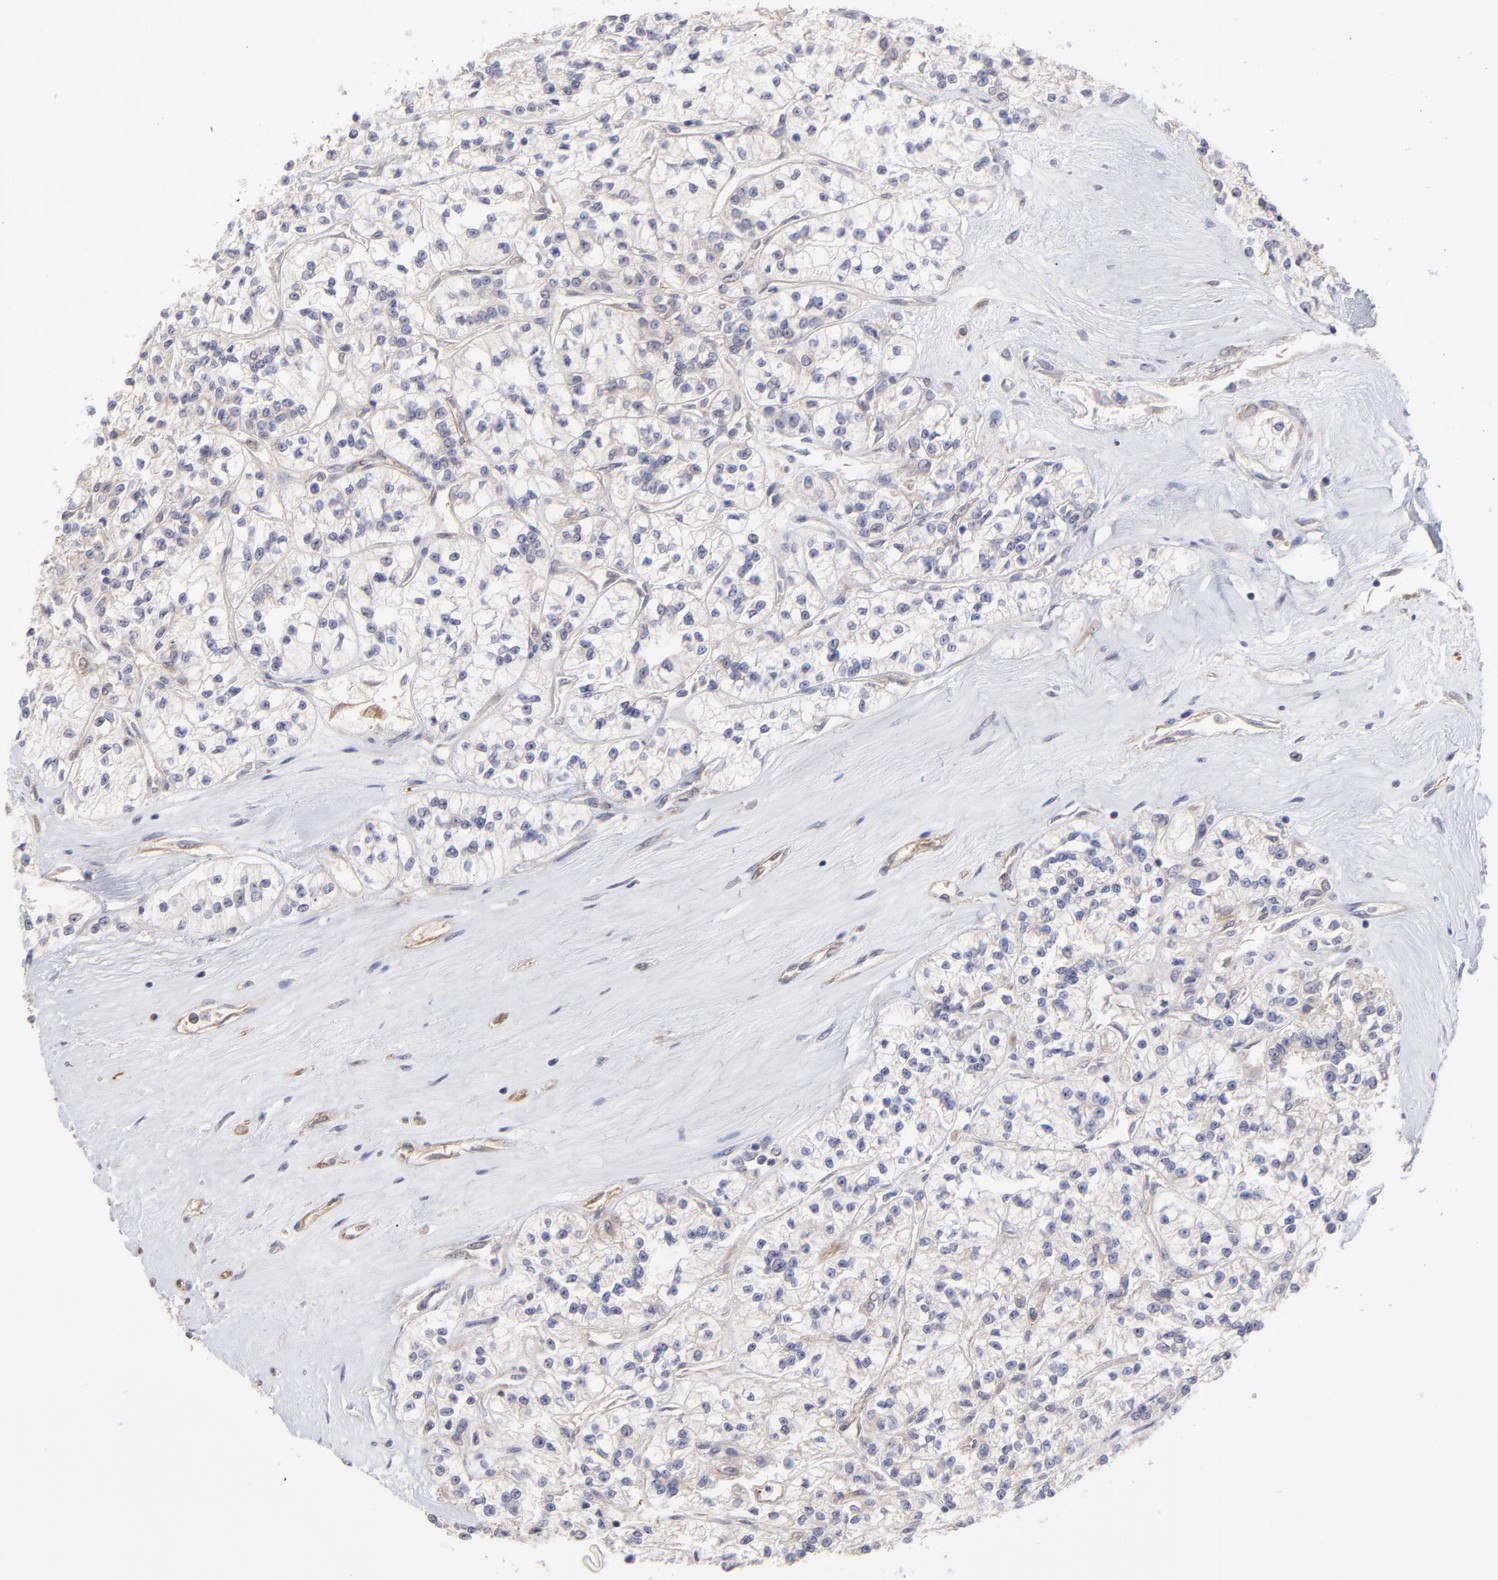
{"staining": {"intensity": "weak", "quantity": "<25%", "location": "cytoplasmic/membranous"}, "tissue": "renal cancer", "cell_type": "Tumor cells", "image_type": "cancer", "snomed": [{"axis": "morphology", "description": "Adenocarcinoma, NOS"}, {"axis": "topography", "description": "Kidney"}], "caption": "A high-resolution micrograph shows immunohistochemistry (IHC) staining of renal adenocarcinoma, which exhibits no significant positivity in tumor cells. (Immunohistochemistry (ihc), brightfield microscopy, high magnification).", "gene": "GART", "patient": {"sex": "female", "age": 76}}